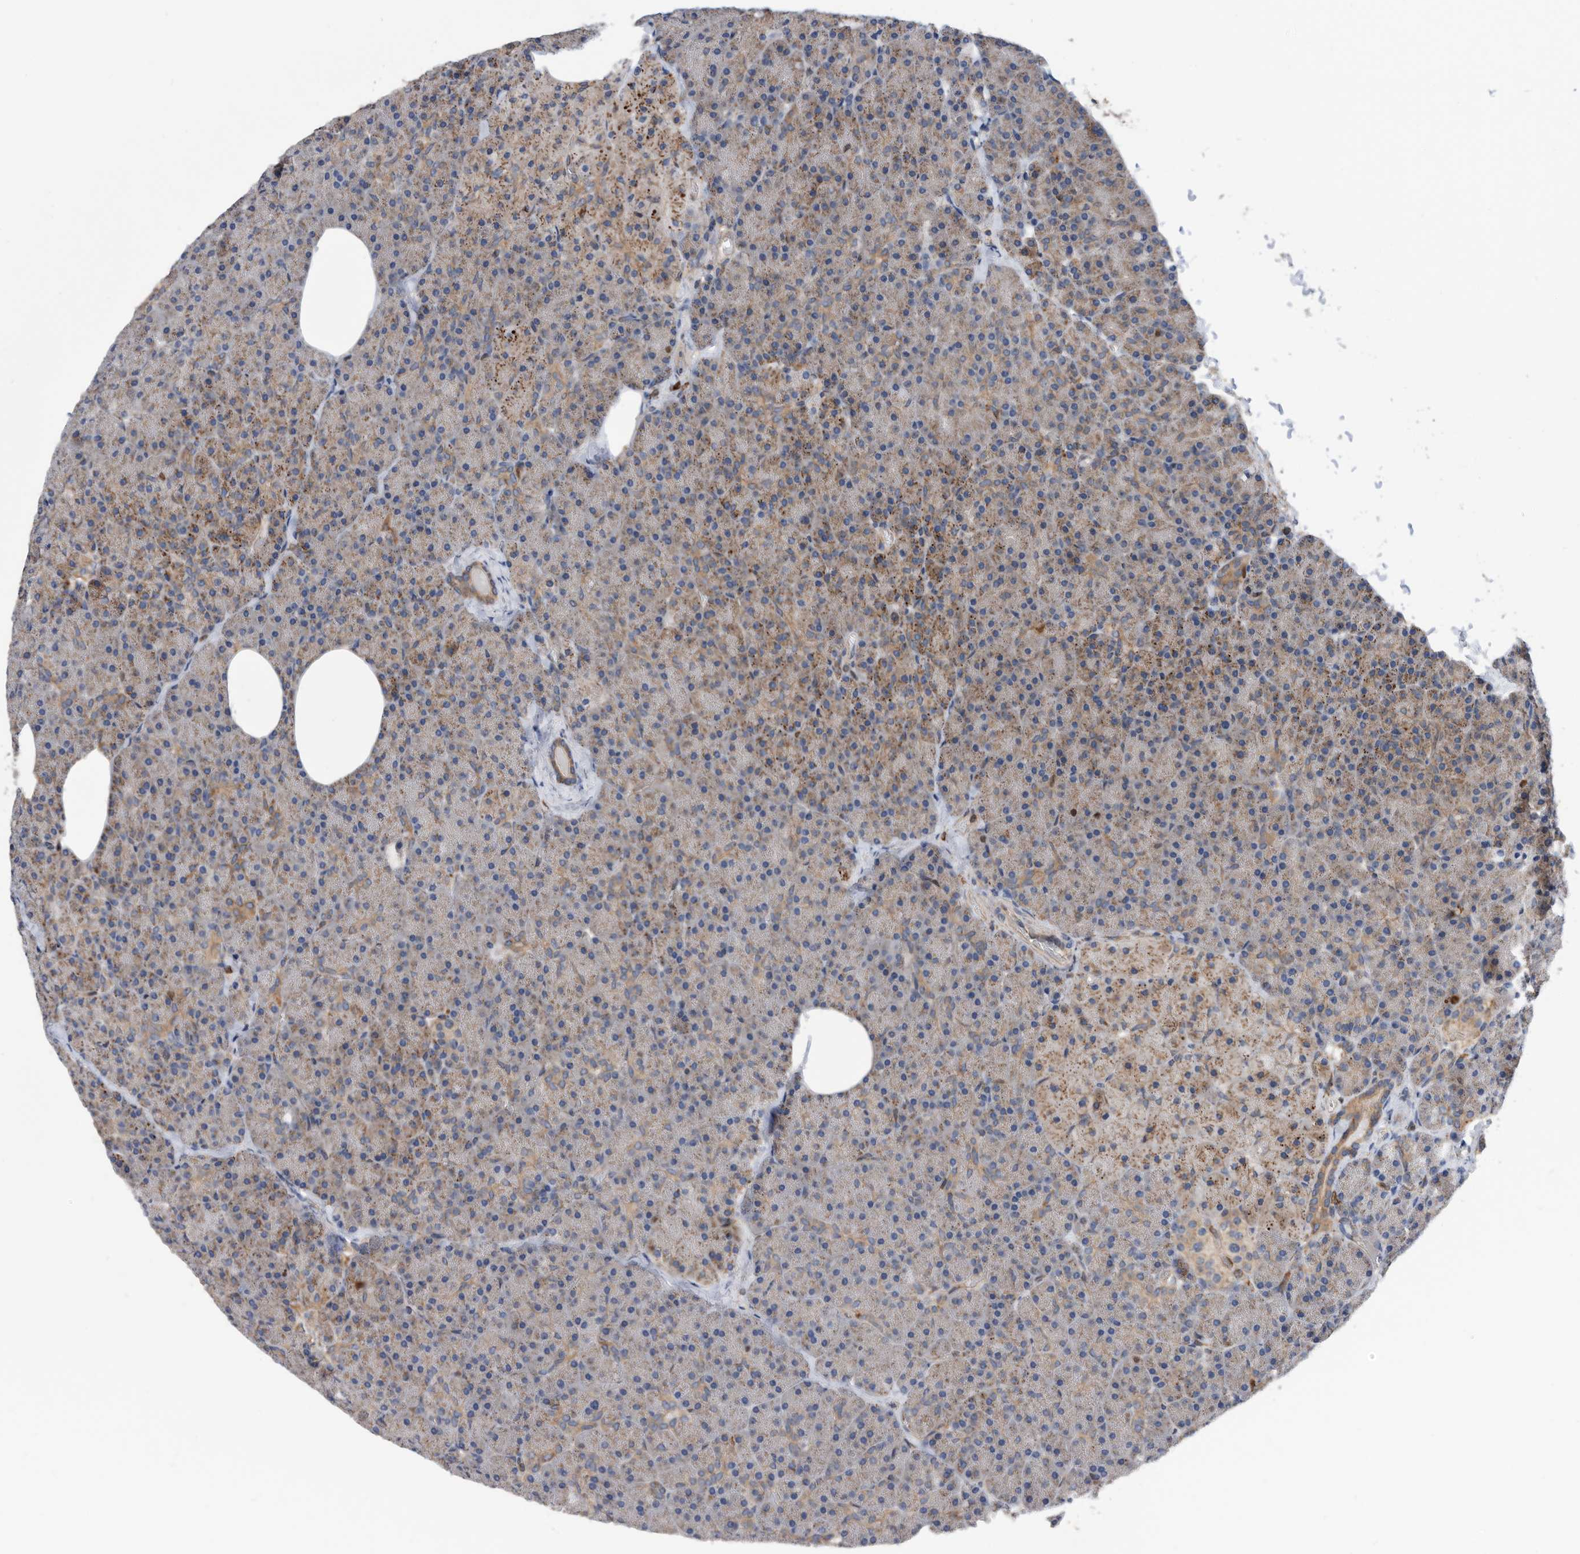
{"staining": {"intensity": "moderate", "quantity": "25%-75%", "location": "cytoplasmic/membranous"}, "tissue": "pancreas", "cell_type": "Exocrine glandular cells", "image_type": "normal", "snomed": [{"axis": "morphology", "description": "Normal tissue, NOS"}, {"axis": "morphology", "description": "Carcinoid, malignant, NOS"}, {"axis": "topography", "description": "Pancreas"}], "caption": "High-magnification brightfield microscopy of normal pancreas stained with DAB (brown) and counterstained with hematoxylin (blue). exocrine glandular cells exhibit moderate cytoplasmic/membranous staining is identified in approximately25%-75% of cells.", "gene": "ATAD2", "patient": {"sex": "female", "age": 35}}